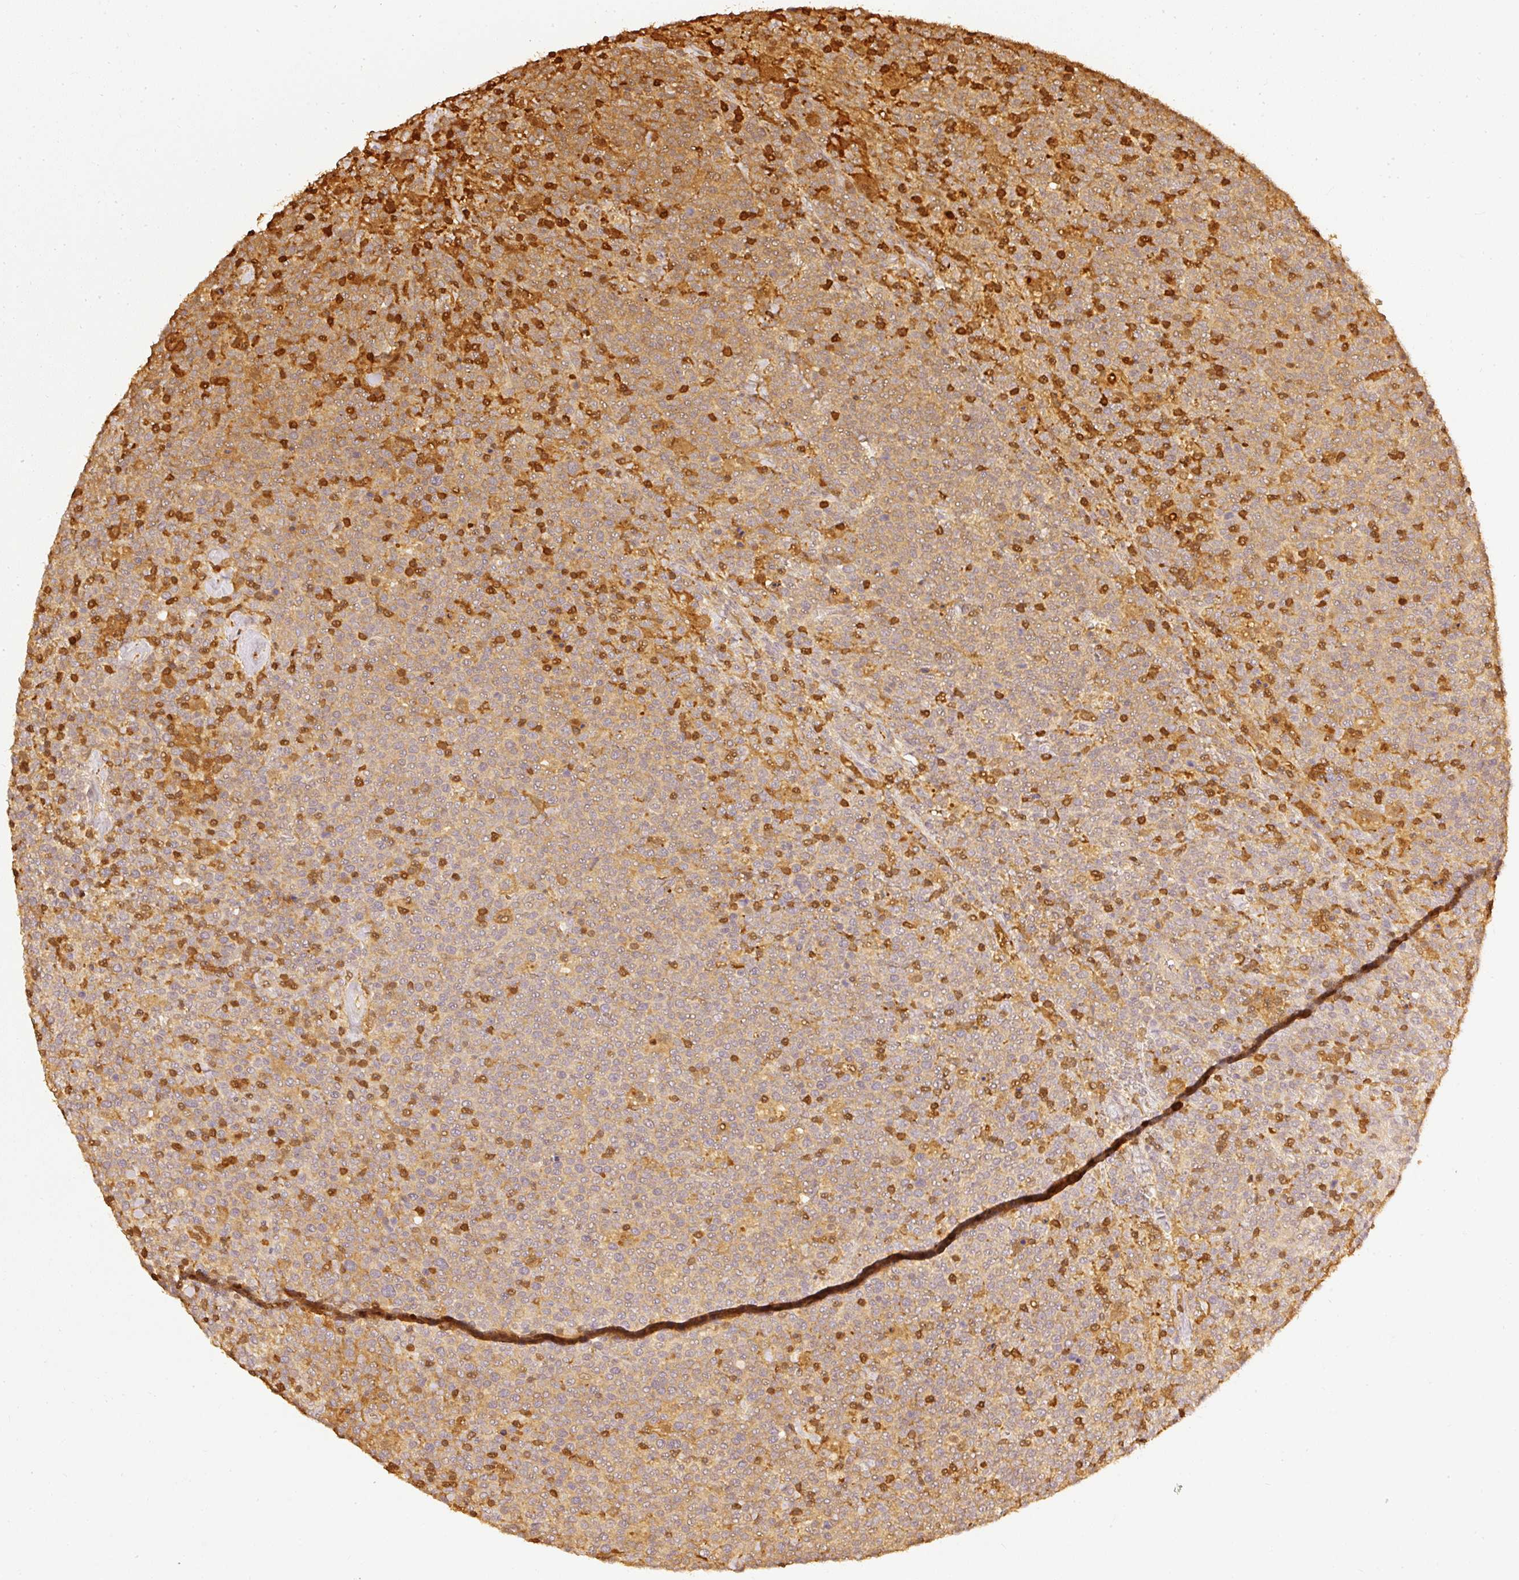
{"staining": {"intensity": "weak", "quantity": "<25%", "location": "cytoplasmic/membranous"}, "tissue": "lymphoma", "cell_type": "Tumor cells", "image_type": "cancer", "snomed": [{"axis": "morphology", "description": "Malignant lymphoma, non-Hodgkin's type, High grade"}, {"axis": "topography", "description": "Lymph node"}], "caption": "Tumor cells are negative for brown protein staining in malignant lymphoma, non-Hodgkin's type (high-grade).", "gene": "PFN1", "patient": {"sex": "male", "age": 61}}